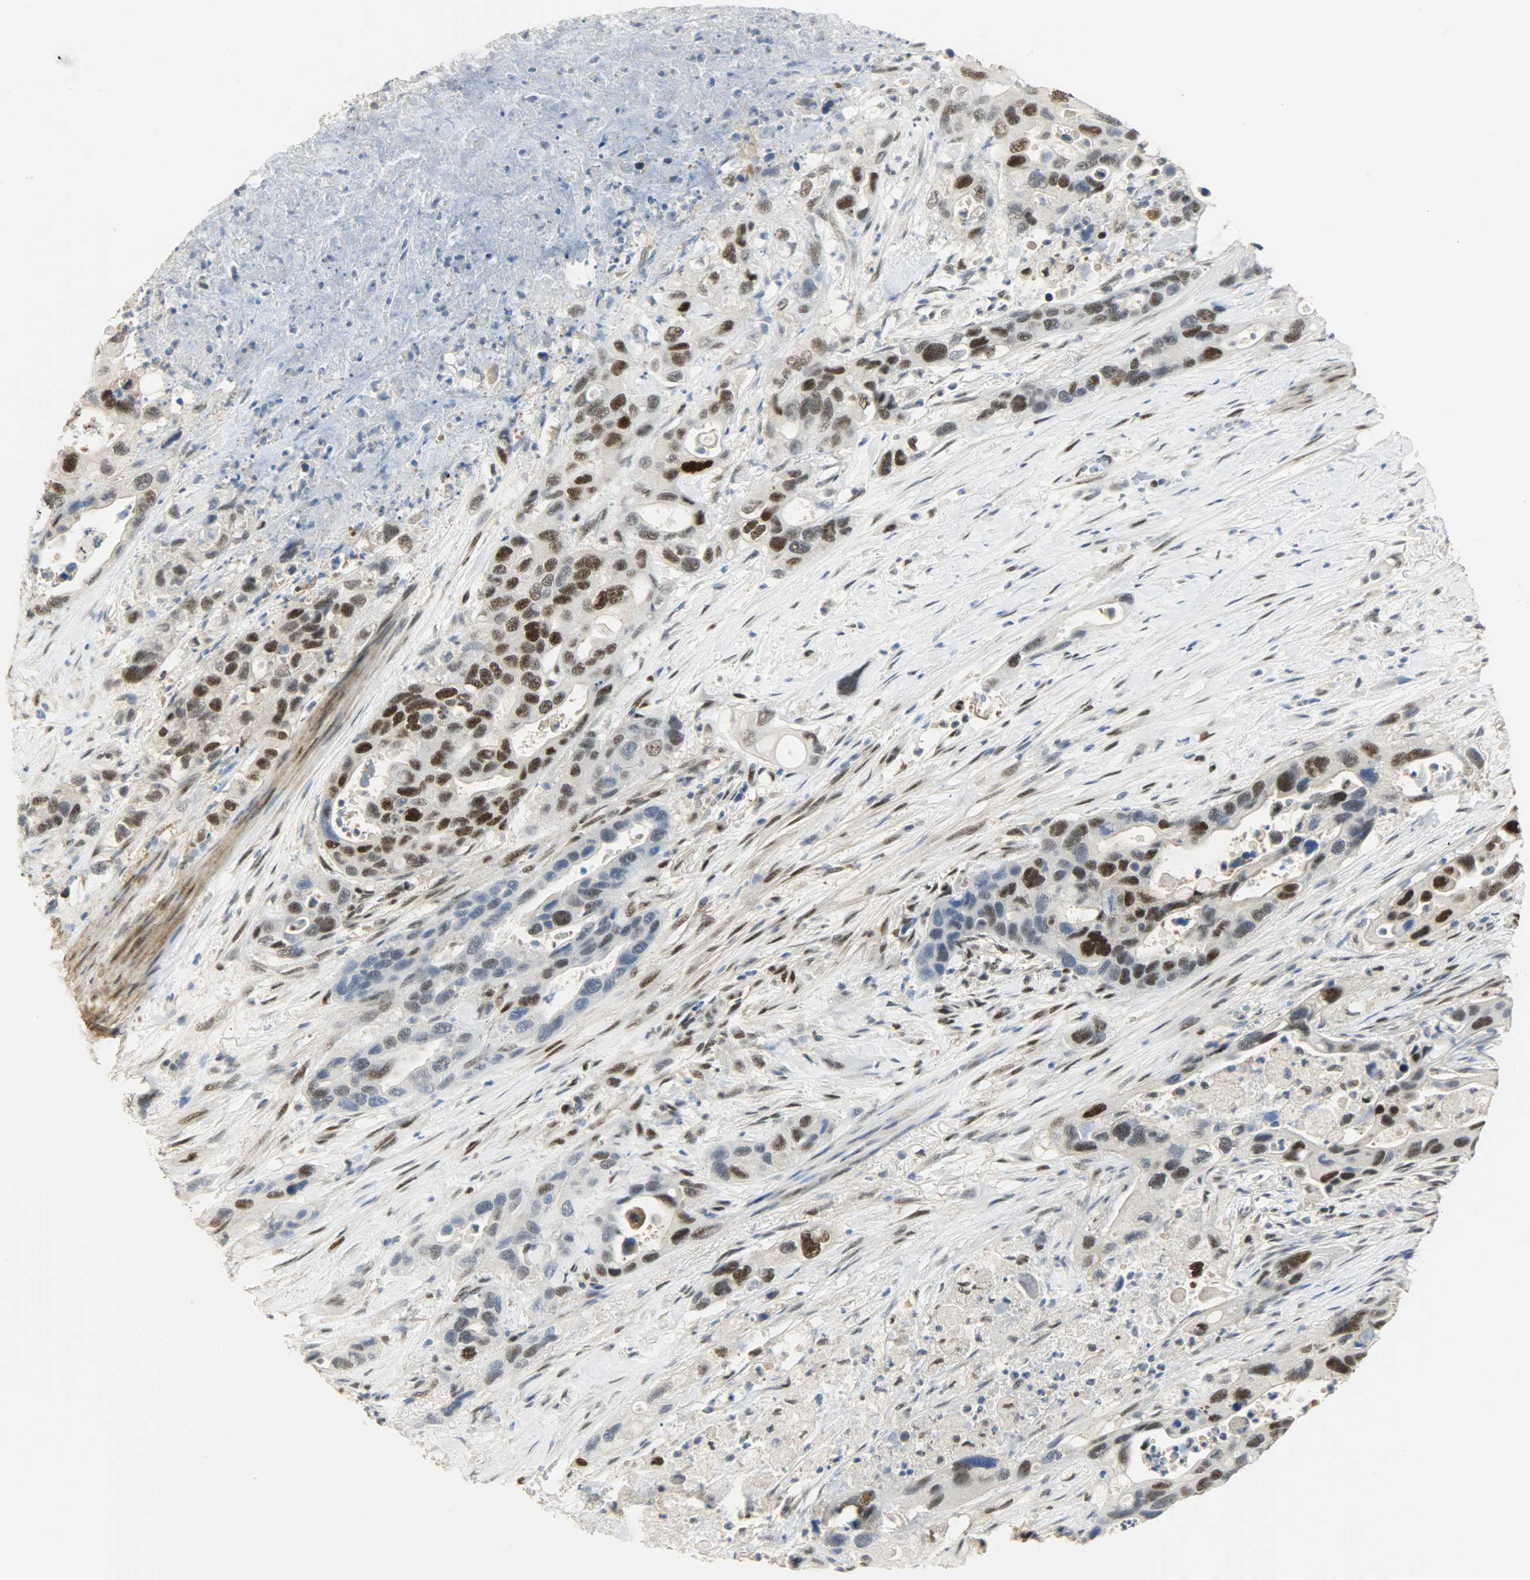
{"staining": {"intensity": "strong", "quantity": ">75%", "location": "nuclear"}, "tissue": "pancreatic cancer", "cell_type": "Tumor cells", "image_type": "cancer", "snomed": [{"axis": "morphology", "description": "Adenocarcinoma, NOS"}, {"axis": "topography", "description": "Pancreas"}], "caption": "Immunohistochemical staining of pancreatic cancer displays high levels of strong nuclear protein staining in approximately >75% of tumor cells. The staining was performed using DAB (3,3'-diaminobenzidine), with brown indicating positive protein expression. Nuclei are stained blue with hematoxylin.", "gene": "NPEPL1", "patient": {"sex": "female", "age": 71}}